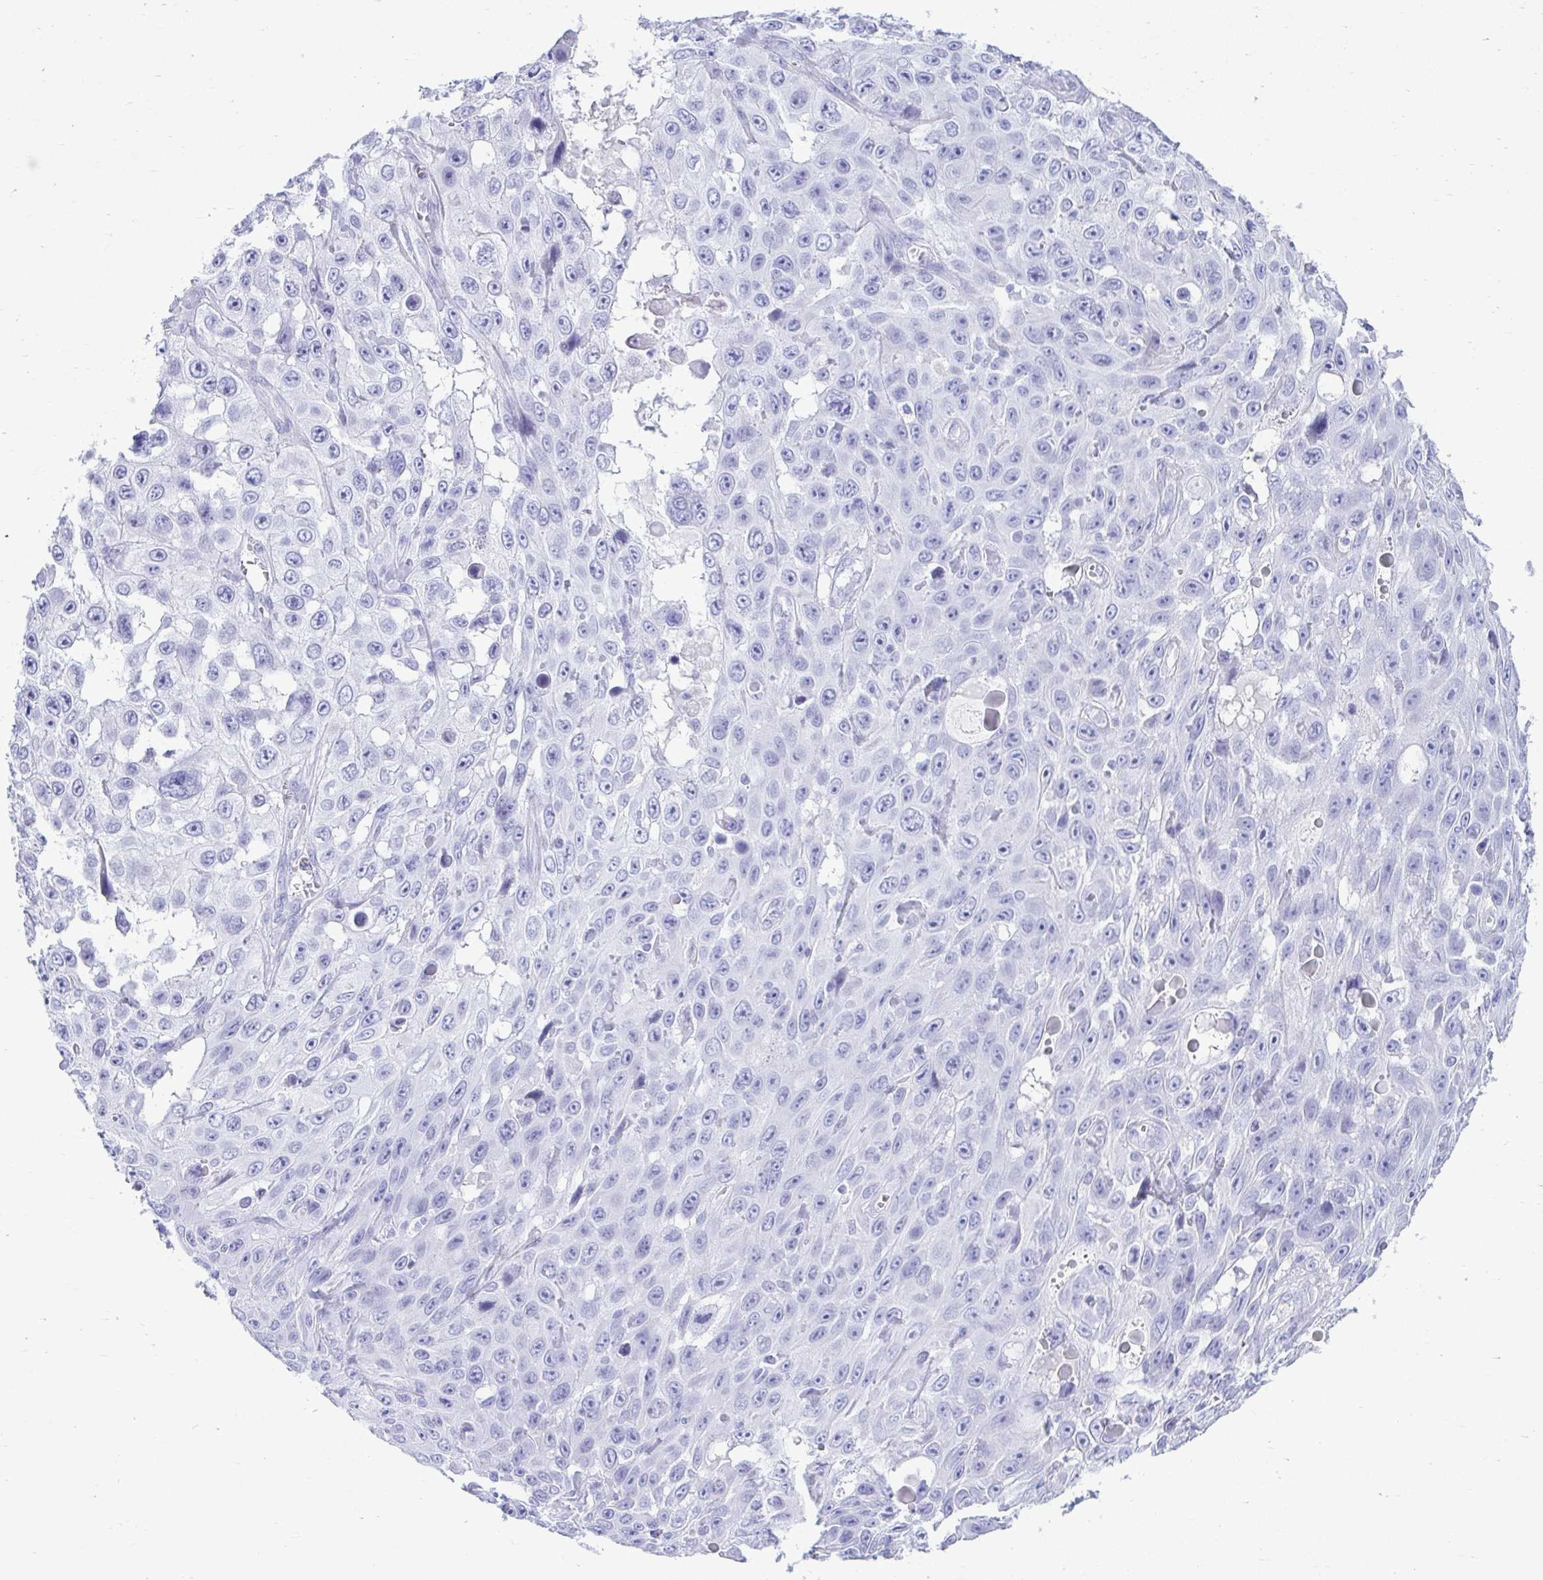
{"staining": {"intensity": "negative", "quantity": "none", "location": "none"}, "tissue": "skin cancer", "cell_type": "Tumor cells", "image_type": "cancer", "snomed": [{"axis": "morphology", "description": "Squamous cell carcinoma, NOS"}, {"axis": "topography", "description": "Skin"}], "caption": "Tumor cells are negative for brown protein staining in skin squamous cell carcinoma. (DAB immunohistochemistry (IHC) with hematoxylin counter stain).", "gene": "ATP4B", "patient": {"sex": "male", "age": 82}}